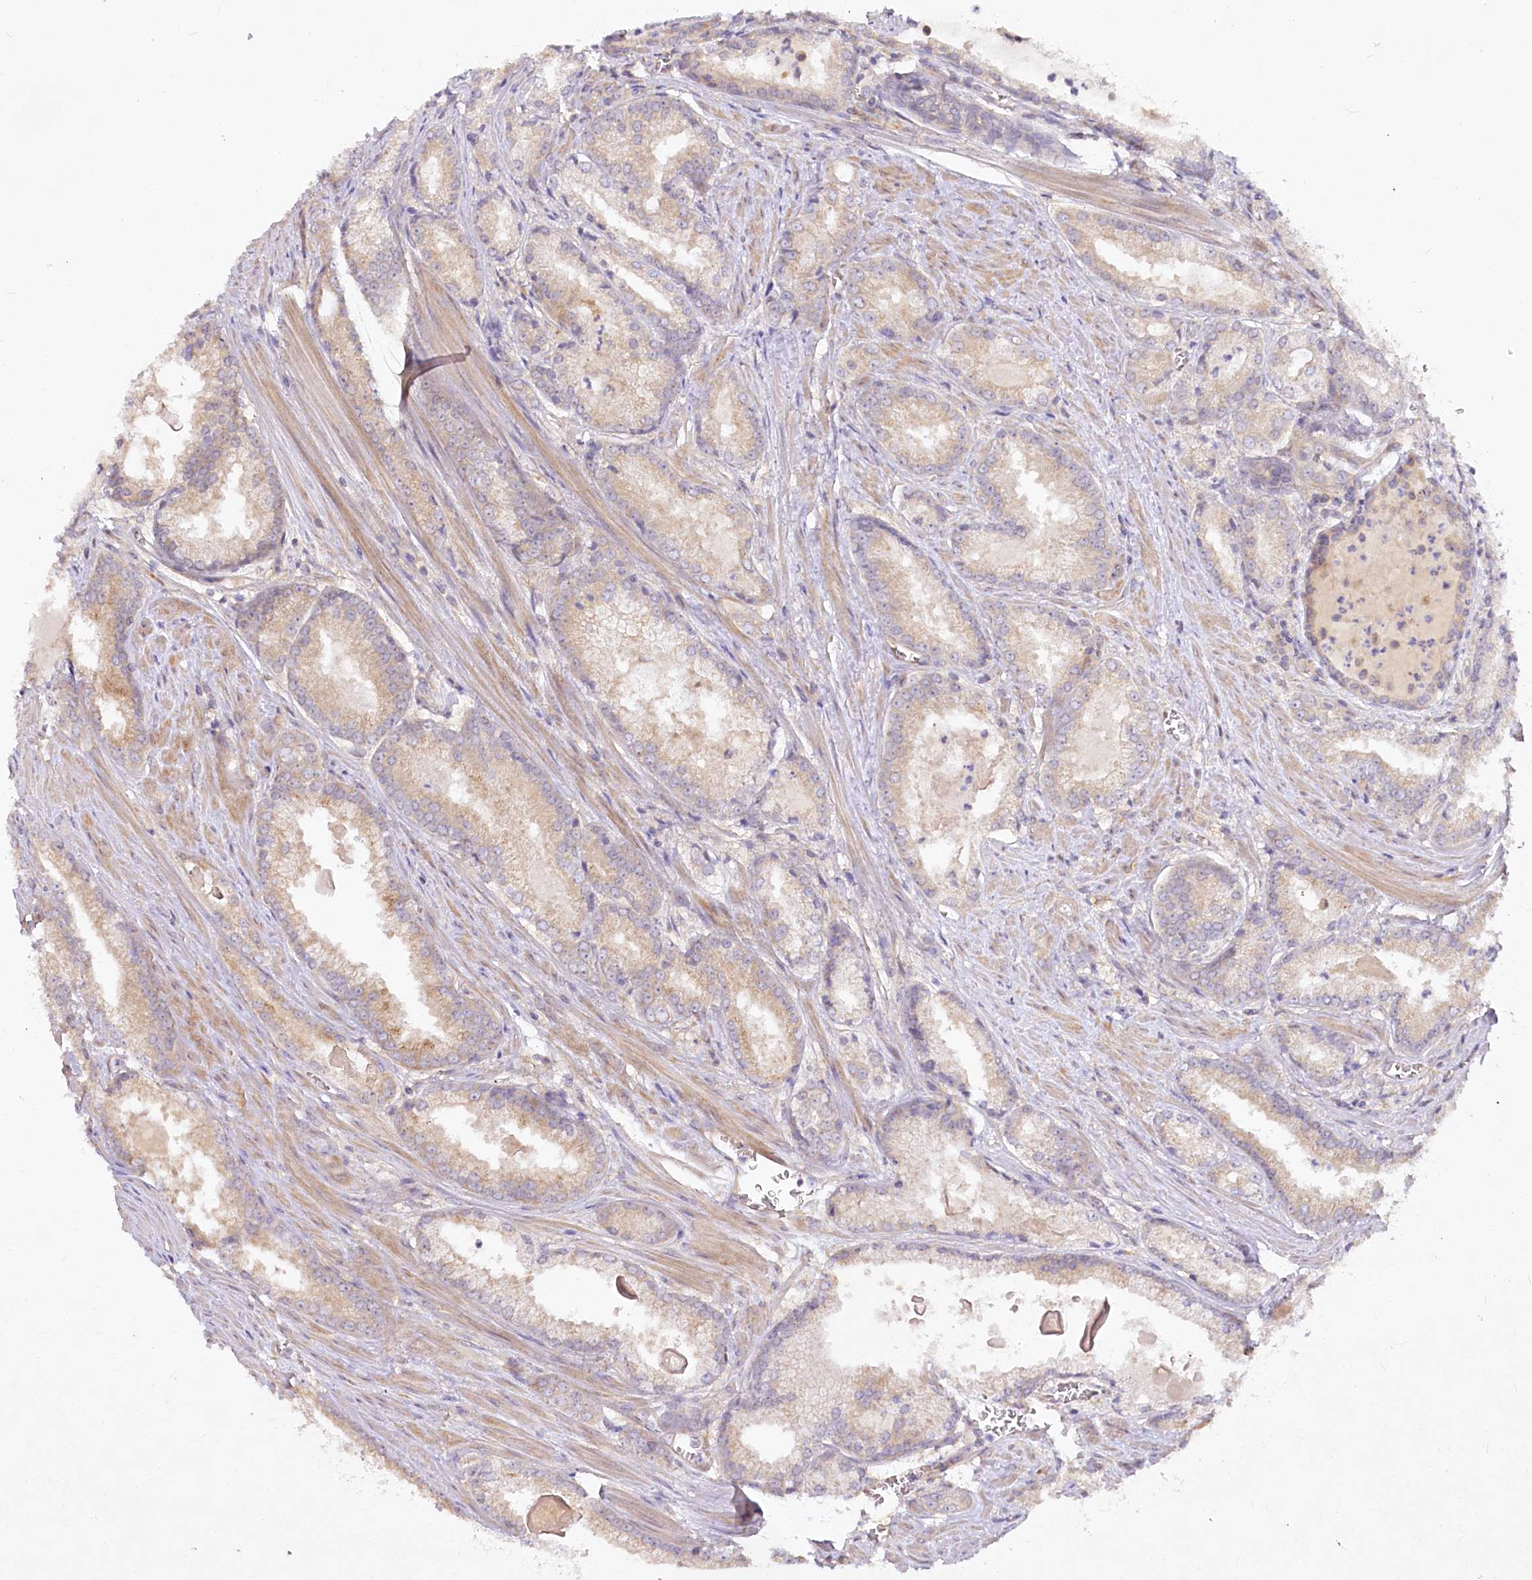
{"staining": {"intensity": "weak", "quantity": "25%-75%", "location": "cytoplasmic/membranous"}, "tissue": "prostate cancer", "cell_type": "Tumor cells", "image_type": "cancer", "snomed": [{"axis": "morphology", "description": "Adenocarcinoma, Low grade"}, {"axis": "topography", "description": "Prostate"}], "caption": "High-power microscopy captured an immunohistochemistry (IHC) micrograph of prostate cancer, revealing weak cytoplasmic/membranous positivity in about 25%-75% of tumor cells.", "gene": "EFHC2", "patient": {"sex": "male", "age": 54}}